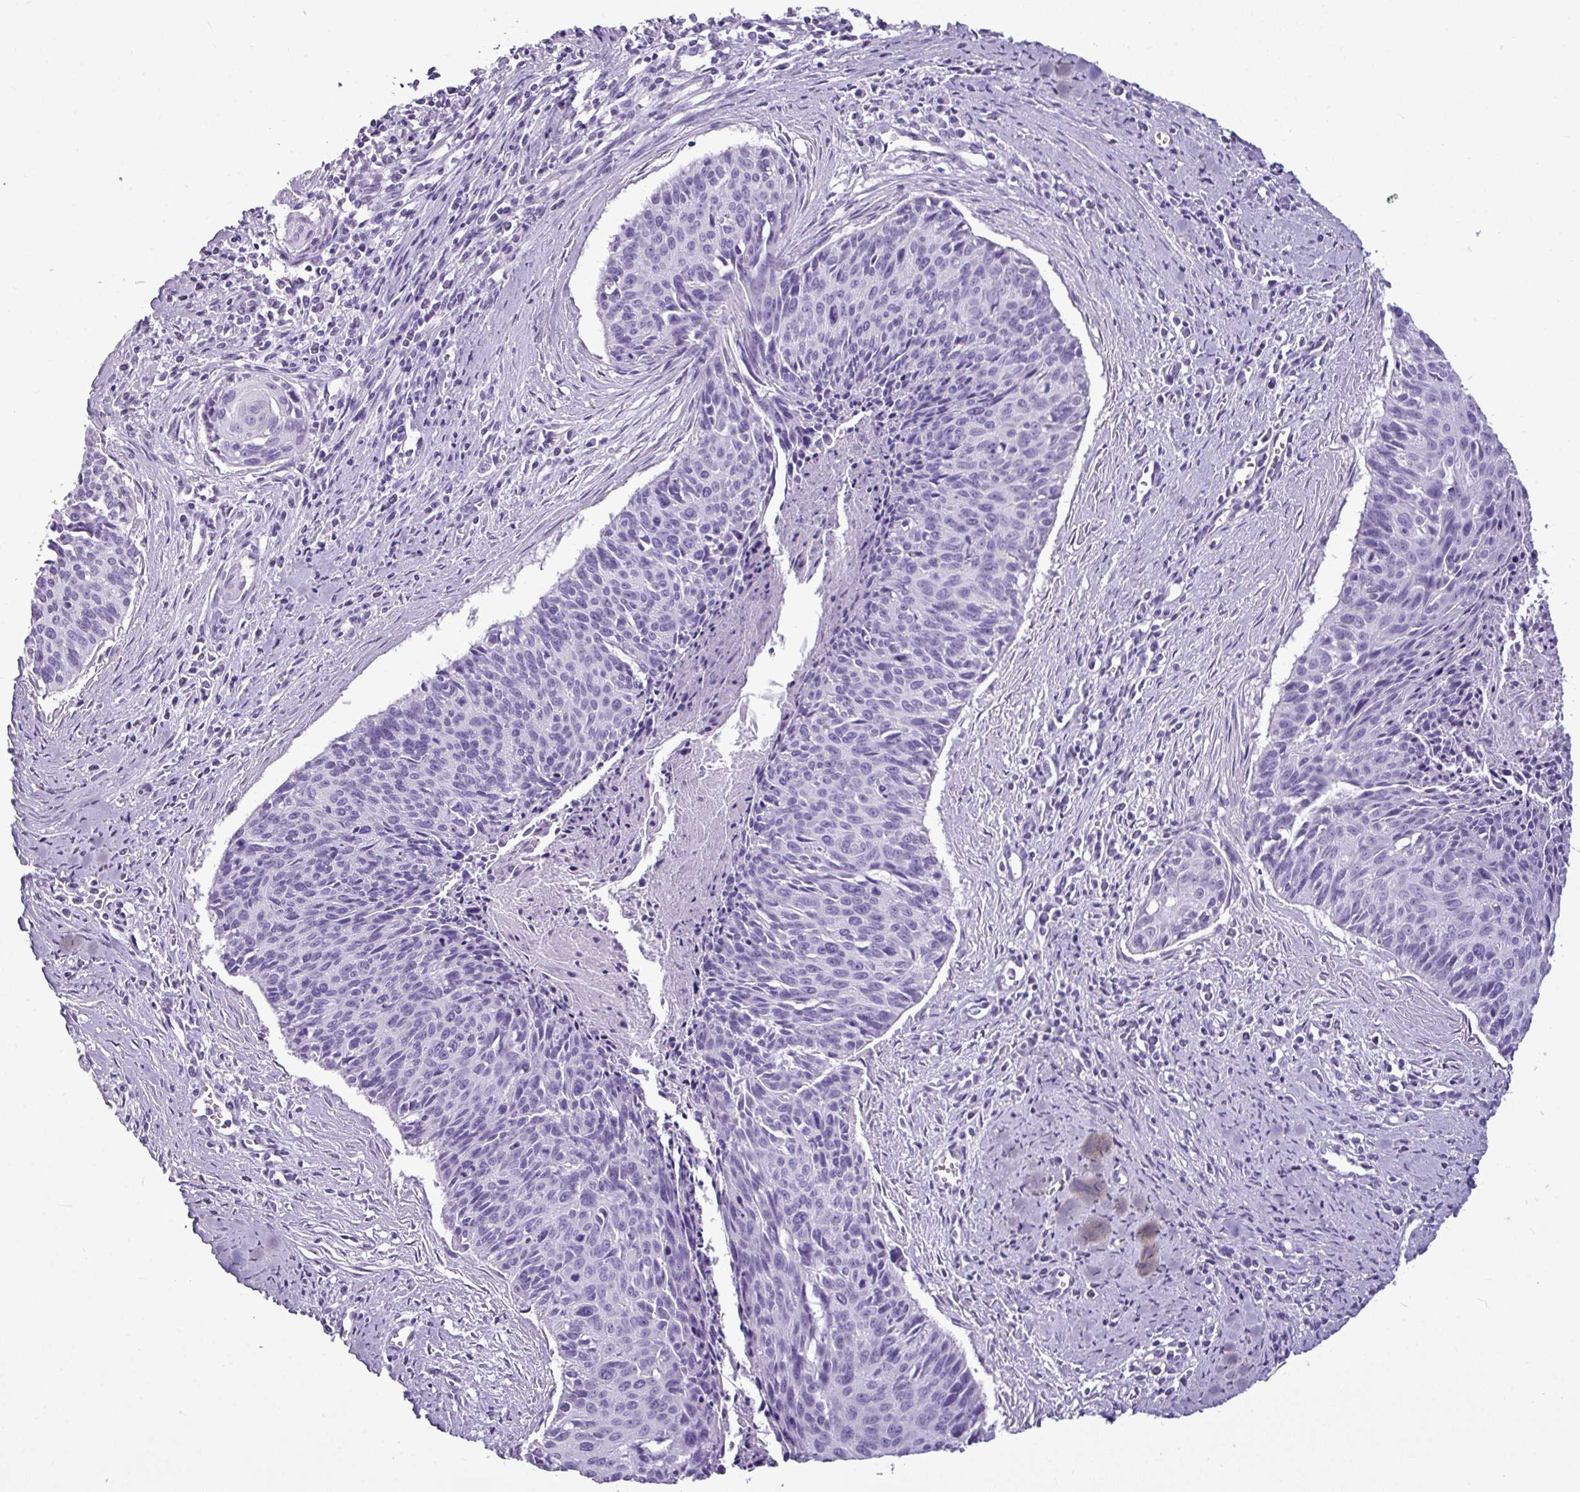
{"staining": {"intensity": "negative", "quantity": "none", "location": "none"}, "tissue": "cervical cancer", "cell_type": "Tumor cells", "image_type": "cancer", "snomed": [{"axis": "morphology", "description": "Squamous cell carcinoma, NOS"}, {"axis": "topography", "description": "Cervix"}], "caption": "Micrograph shows no protein expression in tumor cells of cervical squamous cell carcinoma tissue.", "gene": "AMY1B", "patient": {"sex": "female", "age": 55}}